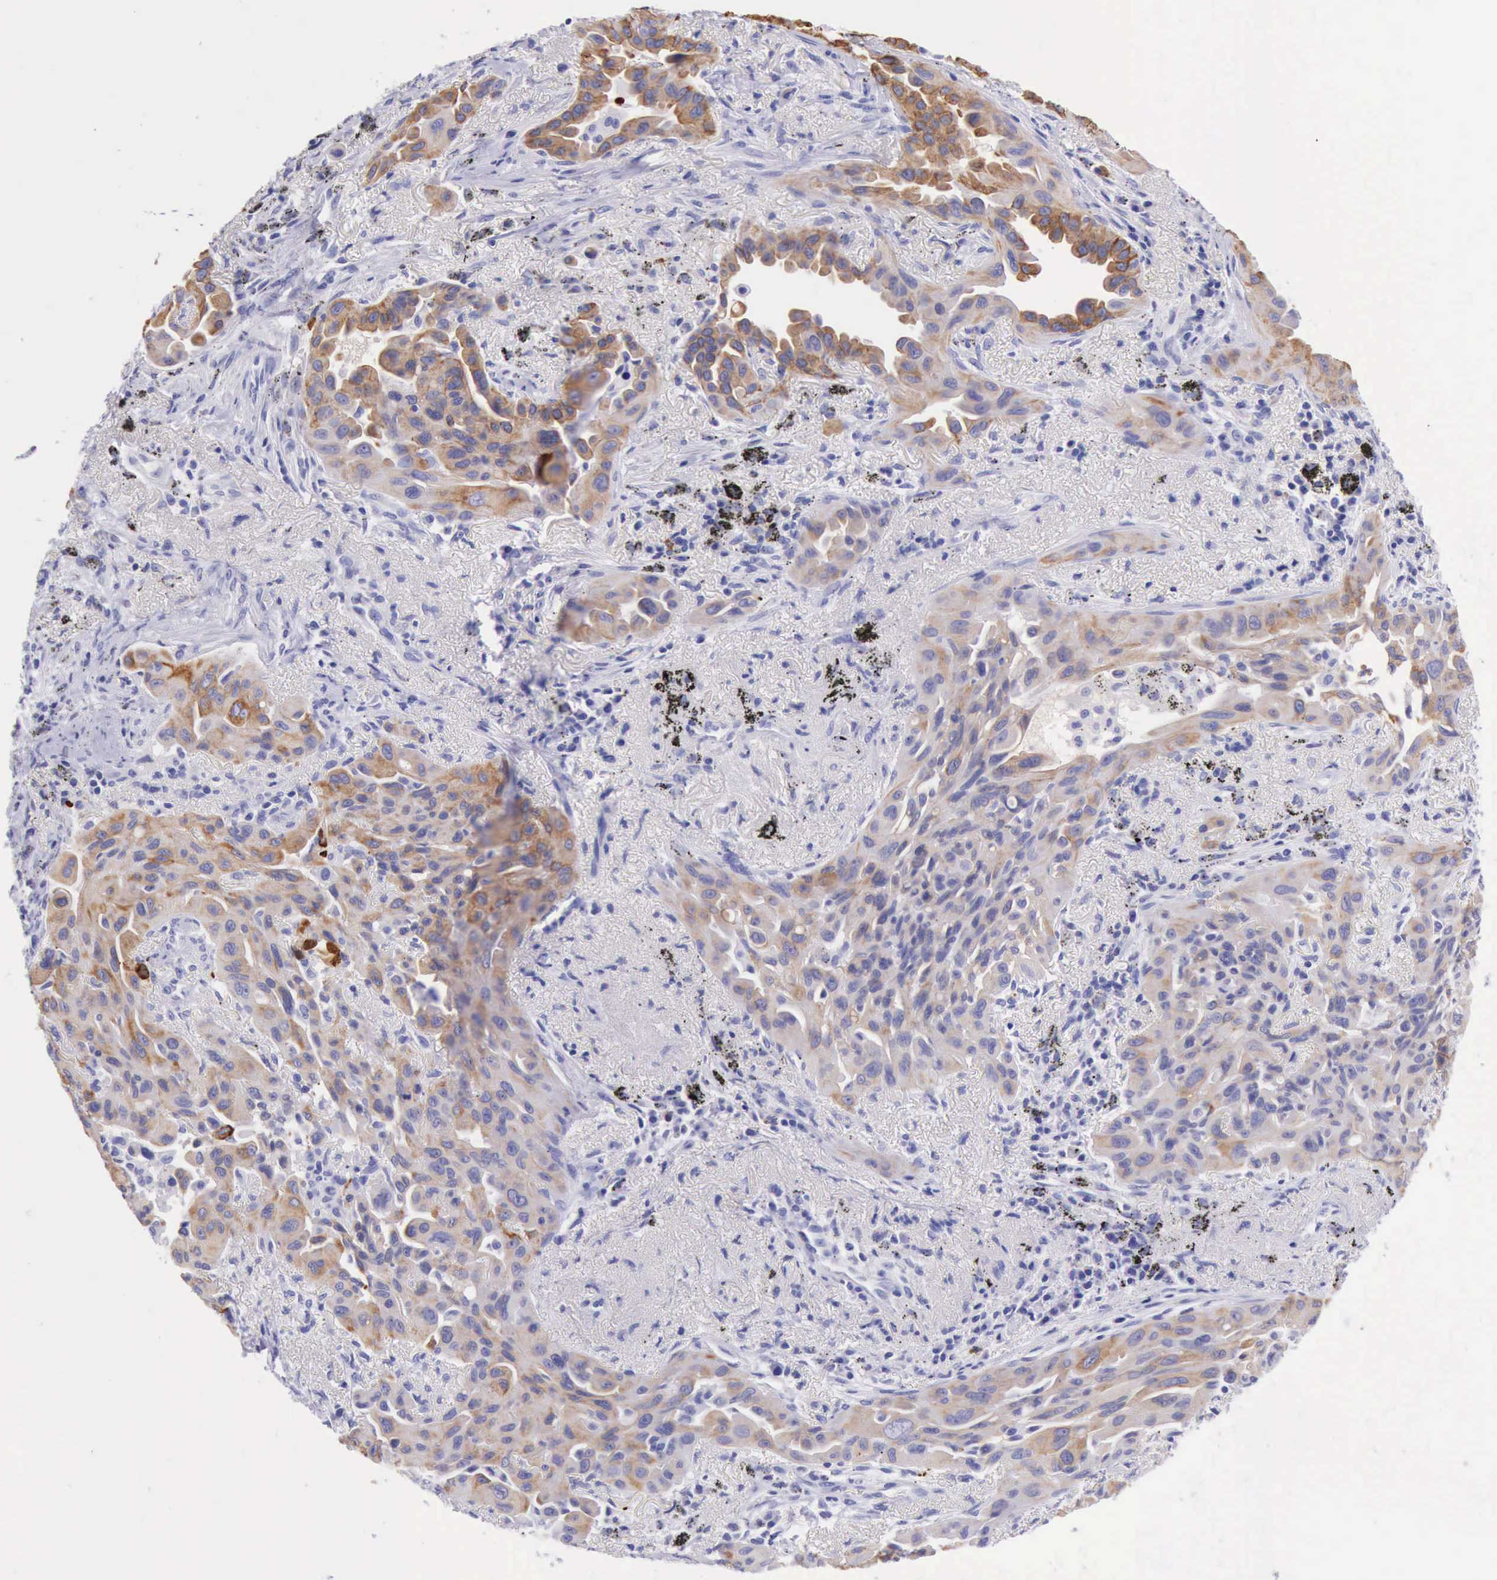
{"staining": {"intensity": "moderate", "quantity": ">75%", "location": "cytoplasmic/membranous"}, "tissue": "lung cancer", "cell_type": "Tumor cells", "image_type": "cancer", "snomed": [{"axis": "morphology", "description": "Adenocarcinoma, NOS"}, {"axis": "topography", "description": "Lung"}], "caption": "A micrograph of human lung adenocarcinoma stained for a protein displays moderate cytoplasmic/membranous brown staining in tumor cells.", "gene": "KRT8", "patient": {"sex": "male", "age": 68}}